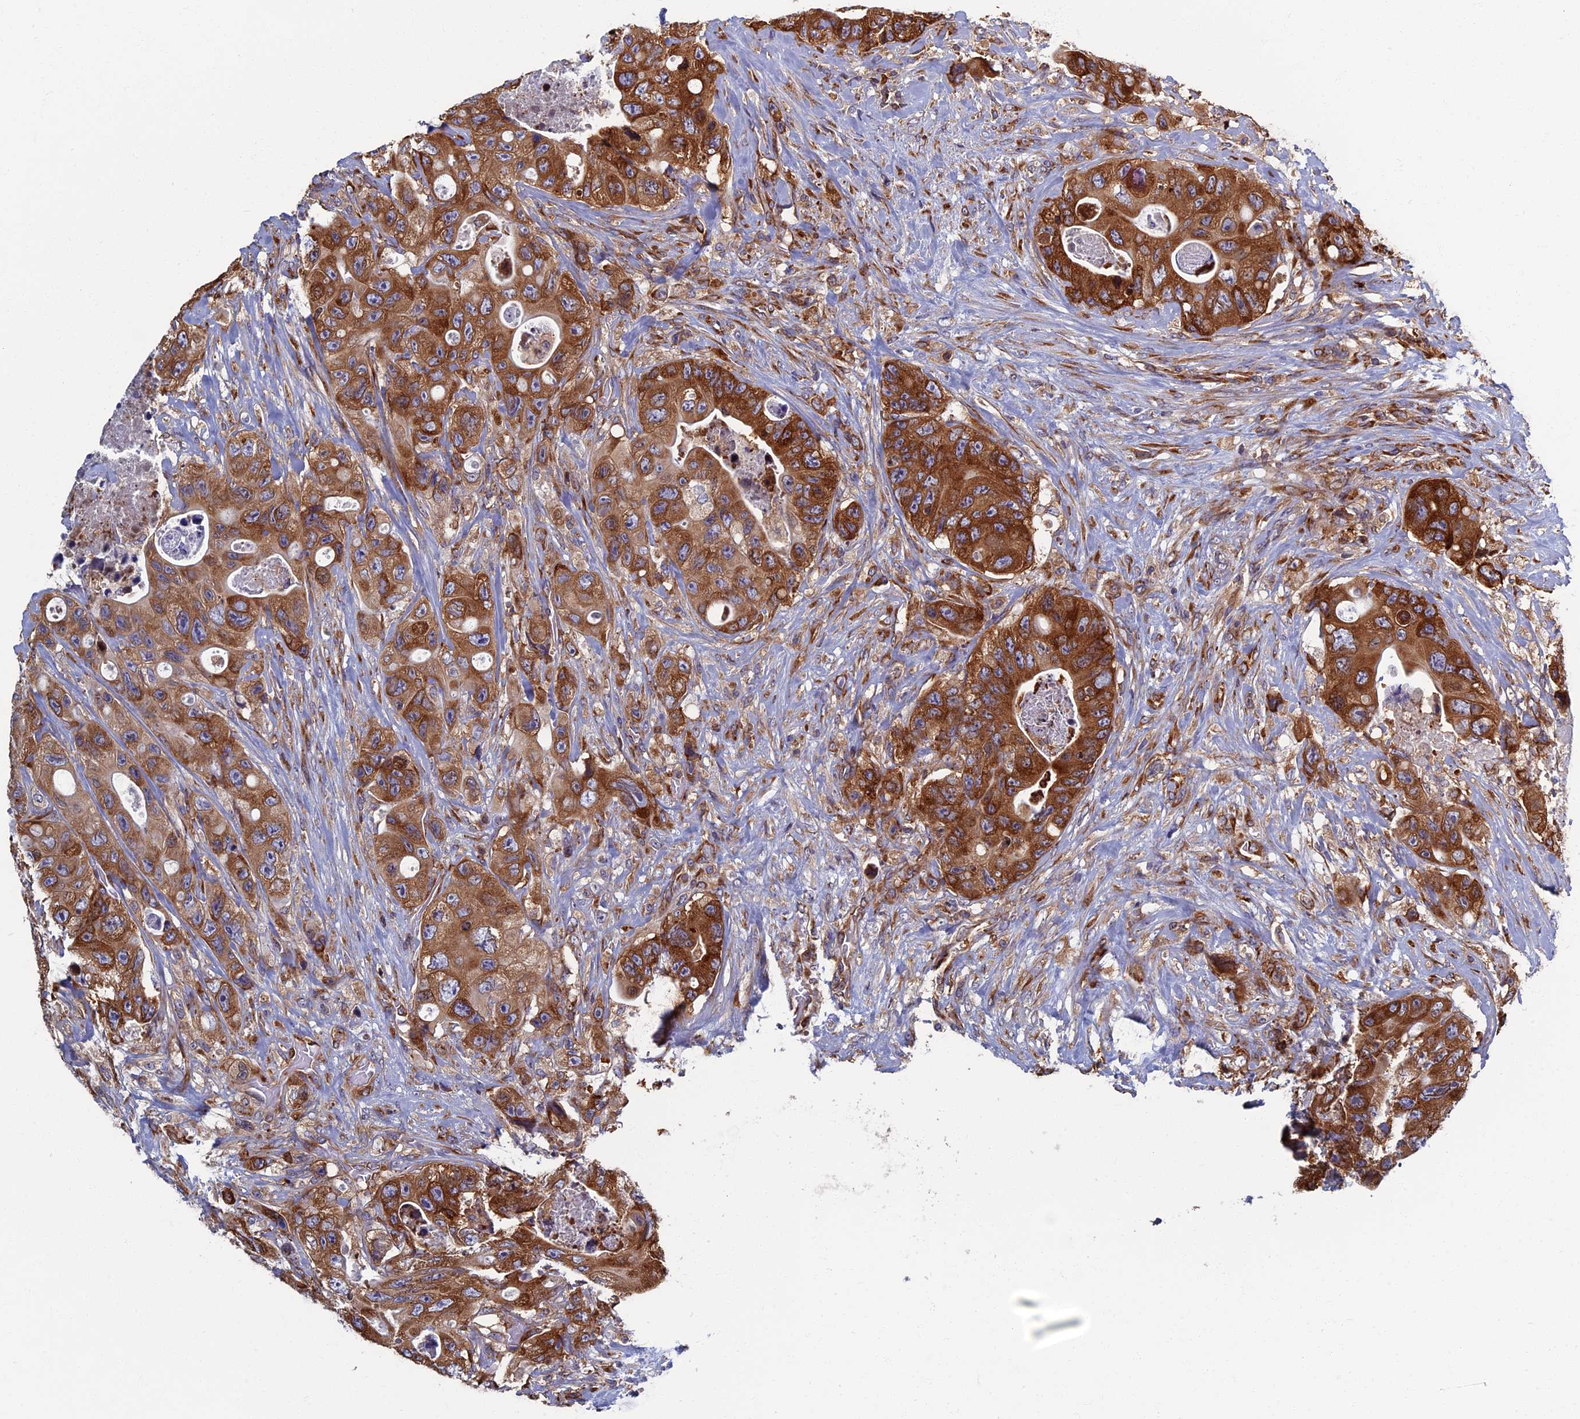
{"staining": {"intensity": "strong", "quantity": ">75%", "location": "cytoplasmic/membranous"}, "tissue": "colorectal cancer", "cell_type": "Tumor cells", "image_type": "cancer", "snomed": [{"axis": "morphology", "description": "Adenocarcinoma, NOS"}, {"axis": "topography", "description": "Colon"}], "caption": "Adenocarcinoma (colorectal) stained for a protein (brown) demonstrates strong cytoplasmic/membranous positive positivity in about >75% of tumor cells.", "gene": "YBX1", "patient": {"sex": "female", "age": 46}}